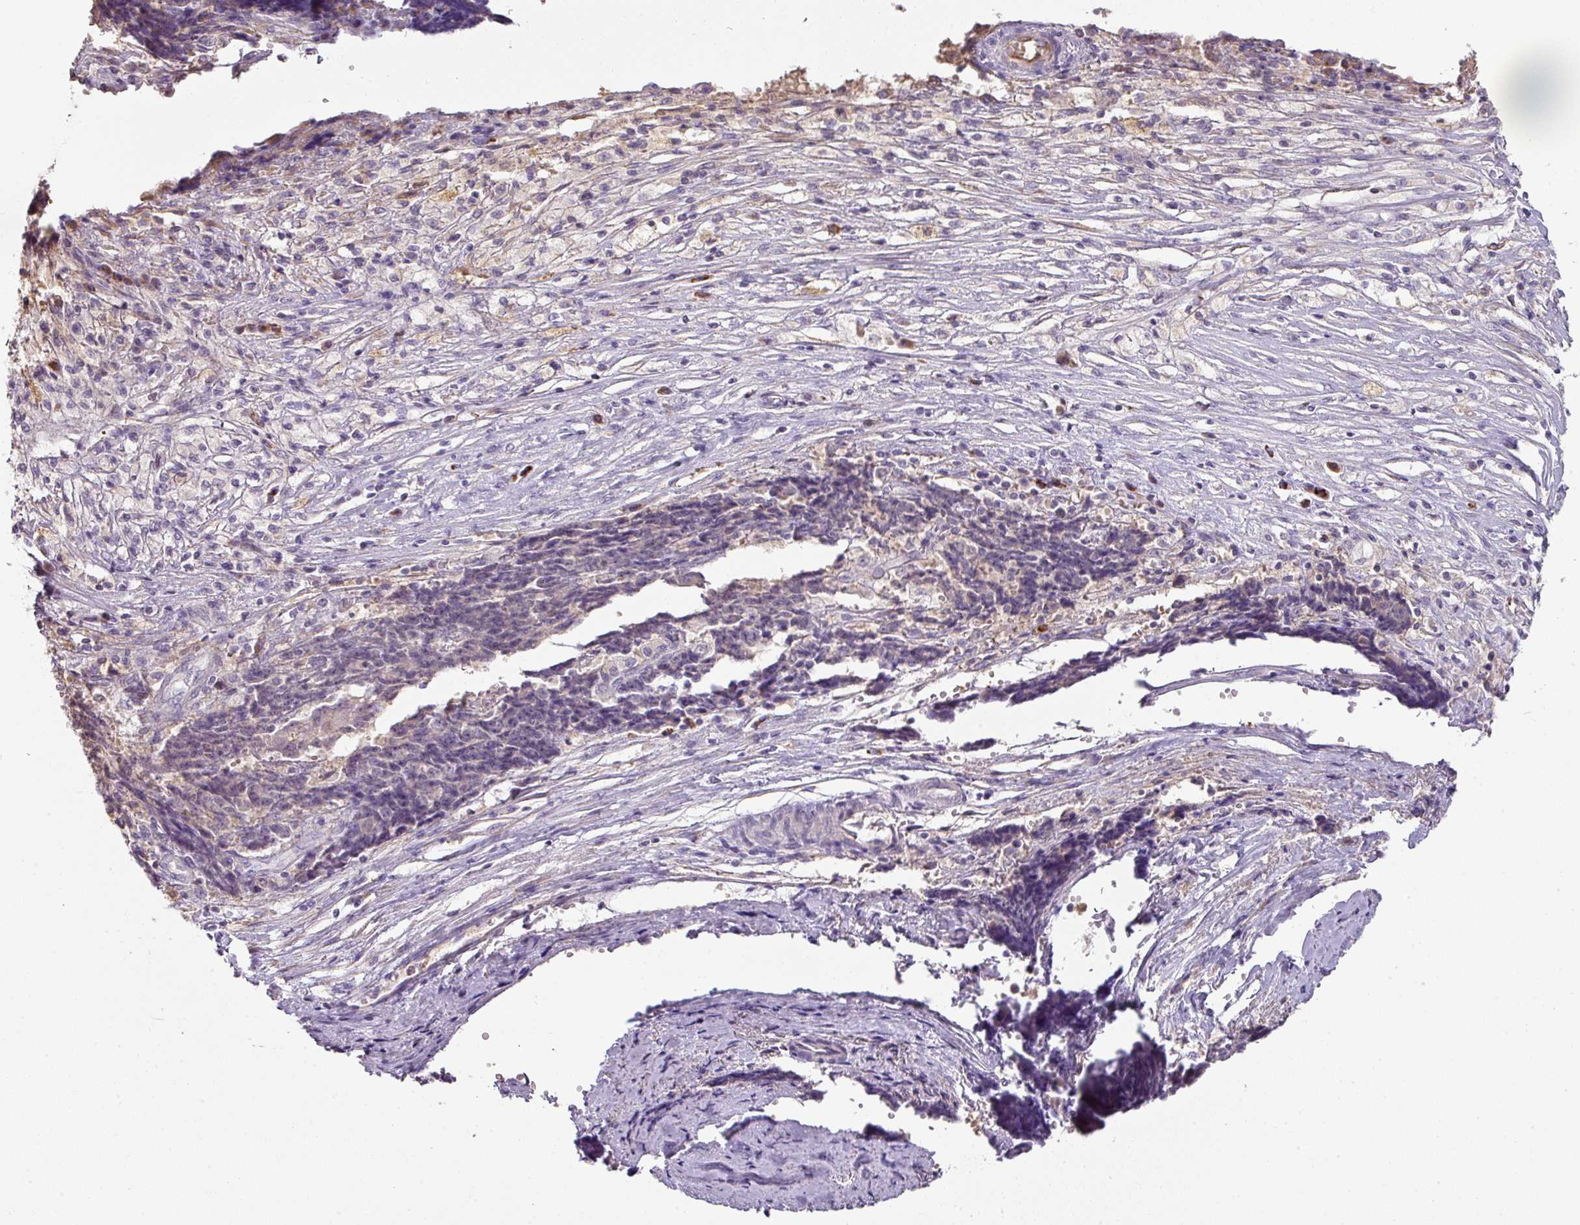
{"staining": {"intensity": "weak", "quantity": "<25%", "location": "cytoplasmic/membranous"}, "tissue": "ovarian cancer", "cell_type": "Tumor cells", "image_type": "cancer", "snomed": [{"axis": "morphology", "description": "Carcinoma, endometroid"}, {"axis": "topography", "description": "Ovary"}], "caption": "Endometroid carcinoma (ovarian) was stained to show a protein in brown. There is no significant staining in tumor cells.", "gene": "CCZ1", "patient": {"sex": "female", "age": 42}}